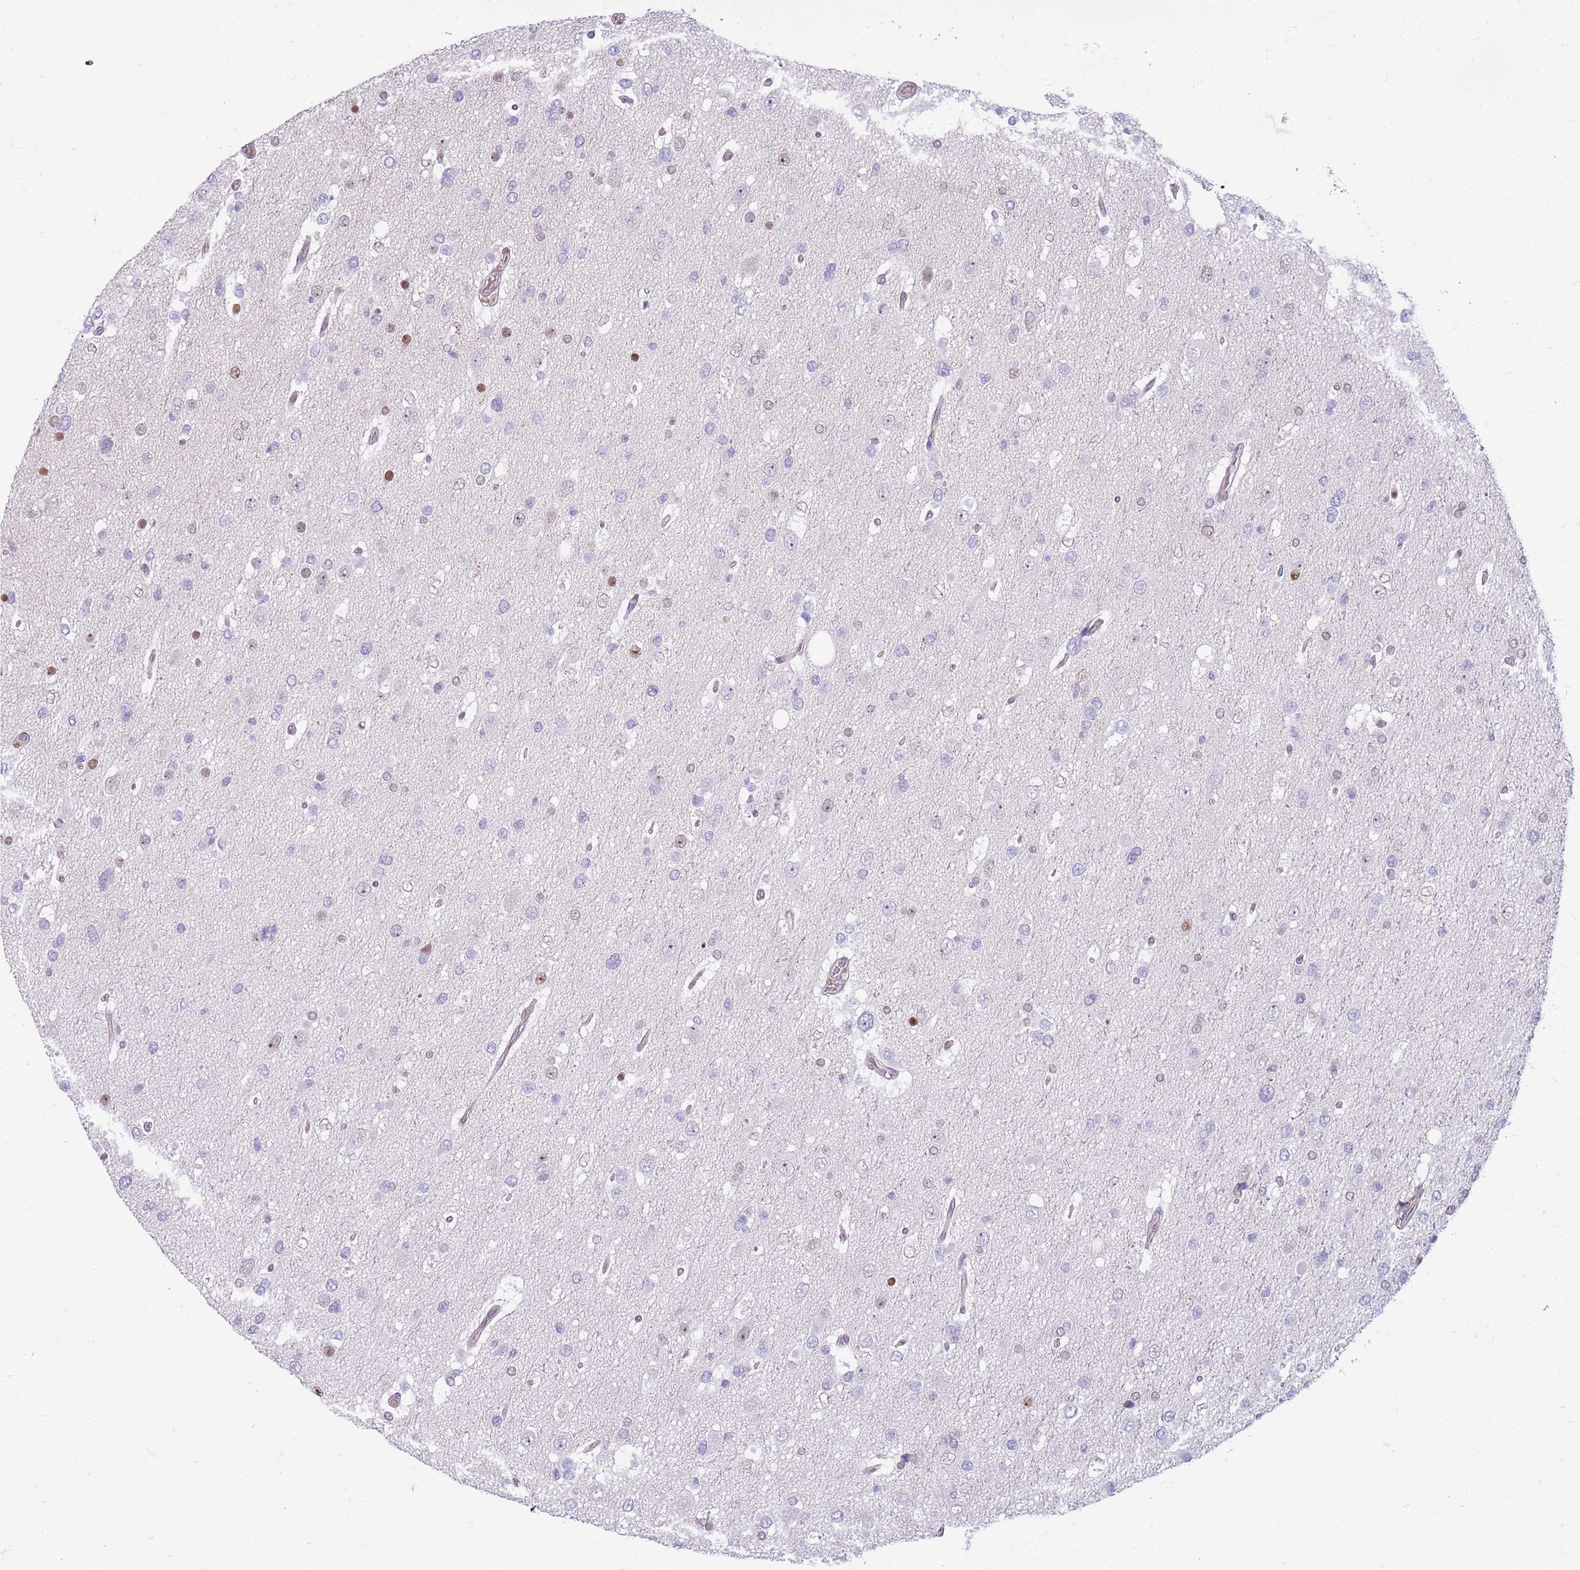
{"staining": {"intensity": "moderate", "quantity": "<25%", "location": "nuclear"}, "tissue": "glioma", "cell_type": "Tumor cells", "image_type": "cancer", "snomed": [{"axis": "morphology", "description": "Glioma, malignant, High grade"}, {"axis": "topography", "description": "Brain"}], "caption": "High-magnification brightfield microscopy of malignant glioma (high-grade) stained with DAB (3,3'-diaminobenzidine) (brown) and counterstained with hematoxylin (blue). tumor cells exhibit moderate nuclear expression is appreciated in about<25% of cells.", "gene": "DHX32", "patient": {"sex": "male", "age": 53}}